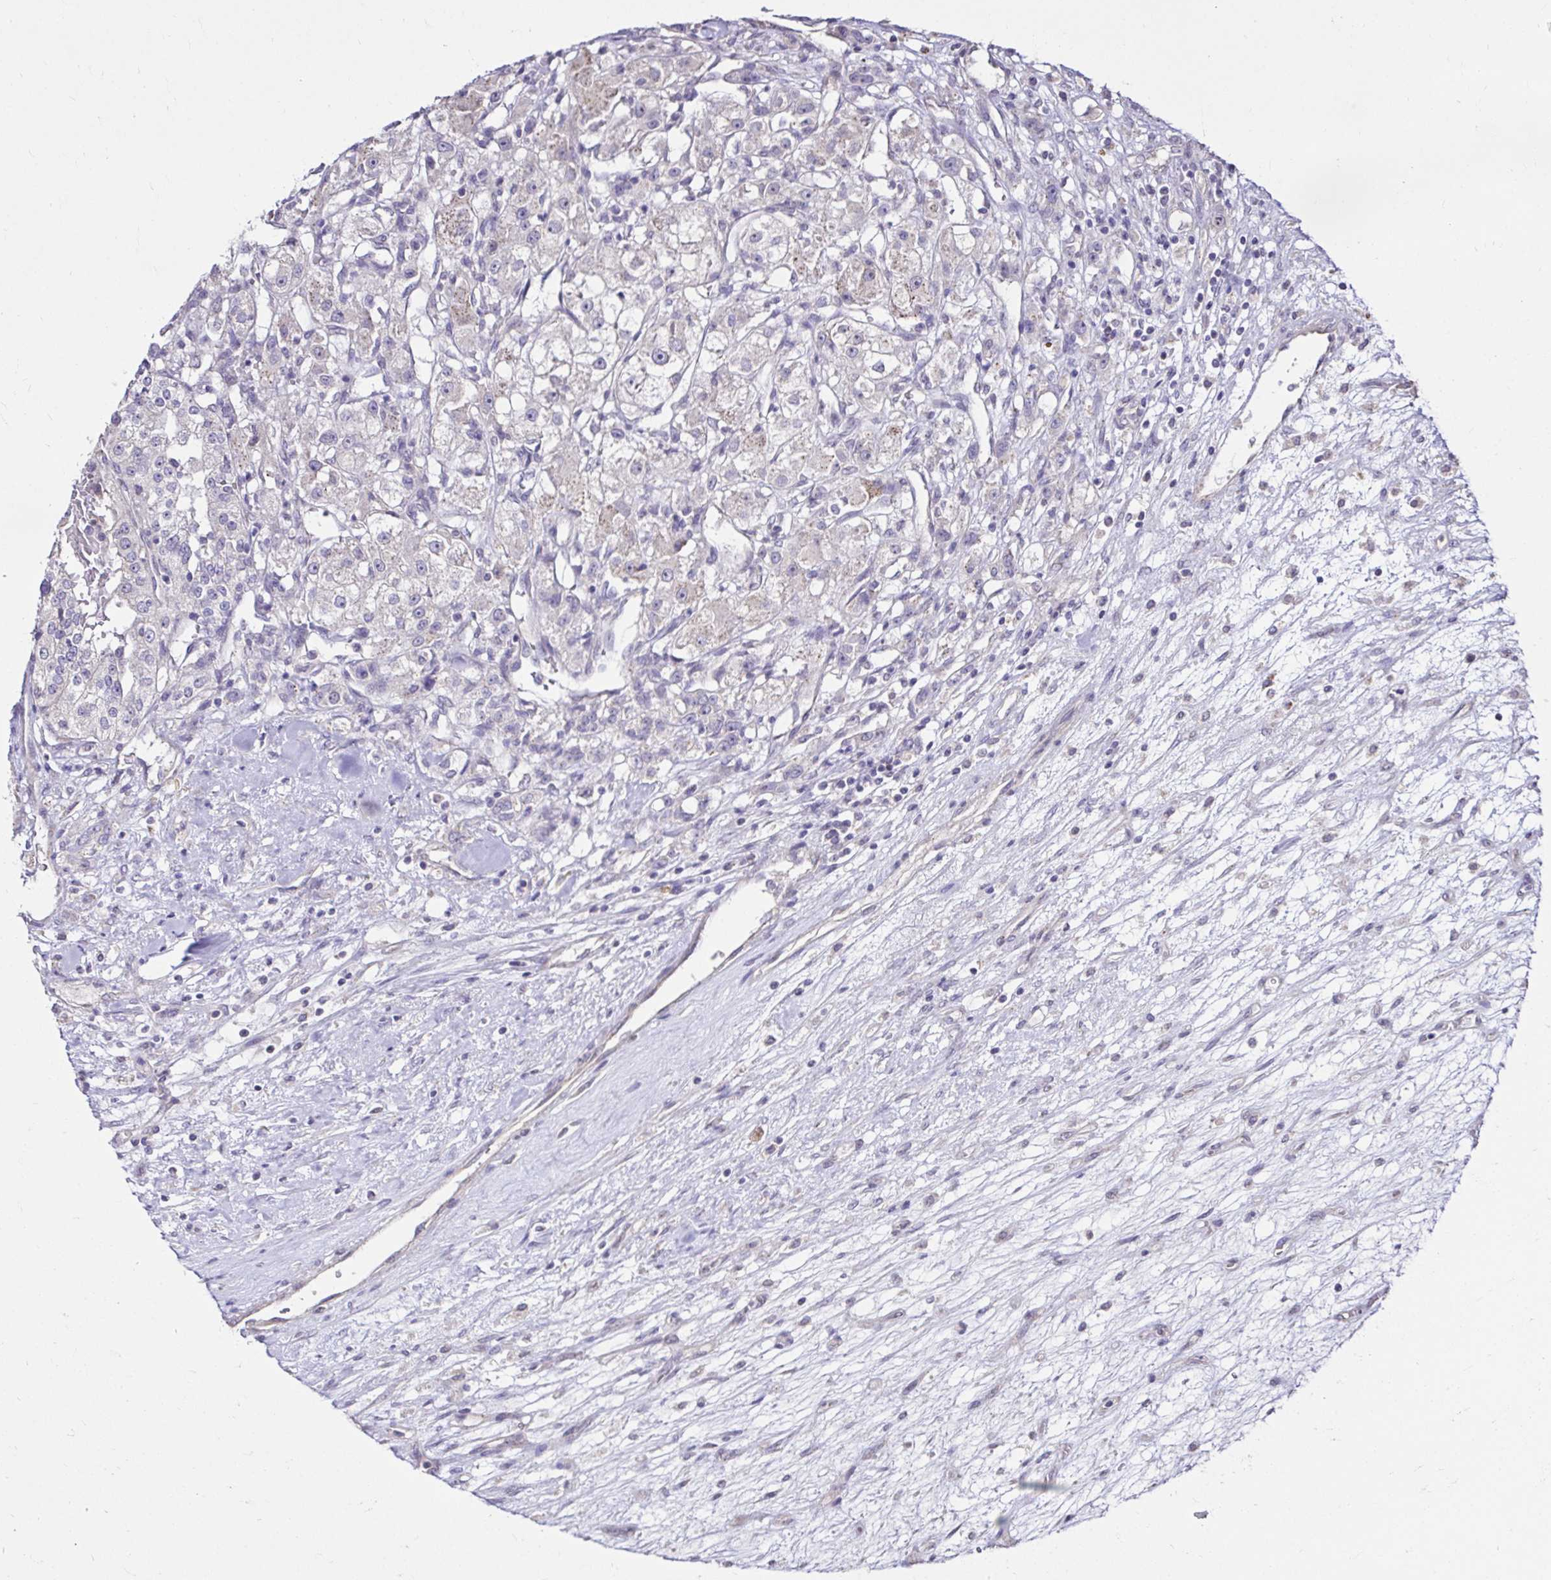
{"staining": {"intensity": "negative", "quantity": "none", "location": "none"}, "tissue": "renal cancer", "cell_type": "Tumor cells", "image_type": "cancer", "snomed": [{"axis": "morphology", "description": "Adenocarcinoma, NOS"}, {"axis": "topography", "description": "Kidney"}], "caption": "This is an IHC image of adenocarcinoma (renal). There is no positivity in tumor cells.", "gene": "KIAA1210", "patient": {"sex": "female", "age": 63}}